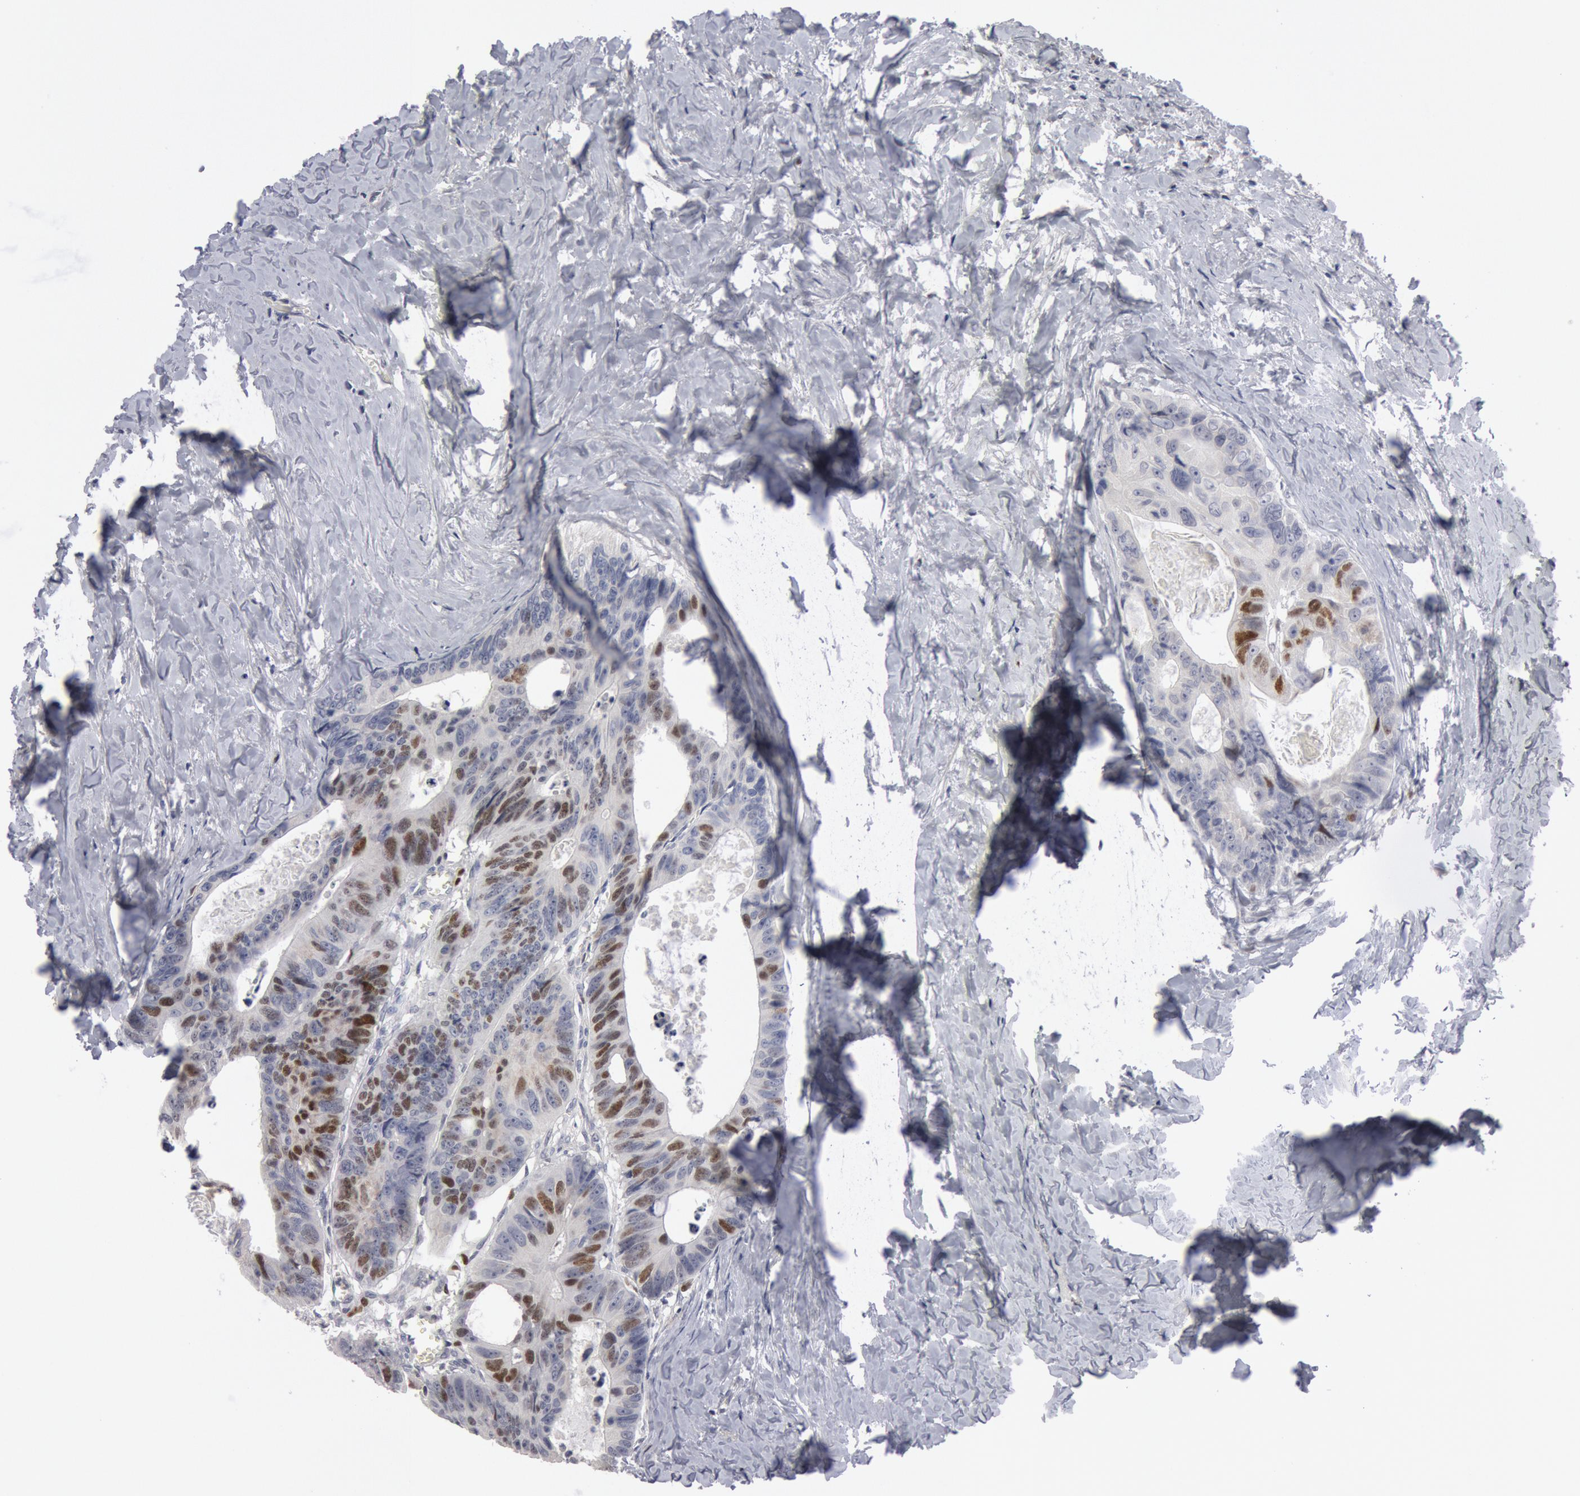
{"staining": {"intensity": "moderate", "quantity": "25%-75%", "location": "nuclear"}, "tissue": "colorectal cancer", "cell_type": "Tumor cells", "image_type": "cancer", "snomed": [{"axis": "morphology", "description": "Adenocarcinoma, NOS"}, {"axis": "topography", "description": "Colon"}], "caption": "Protein staining by immunohistochemistry (IHC) reveals moderate nuclear expression in about 25%-75% of tumor cells in colorectal adenocarcinoma.", "gene": "WDHD1", "patient": {"sex": "female", "age": 55}}